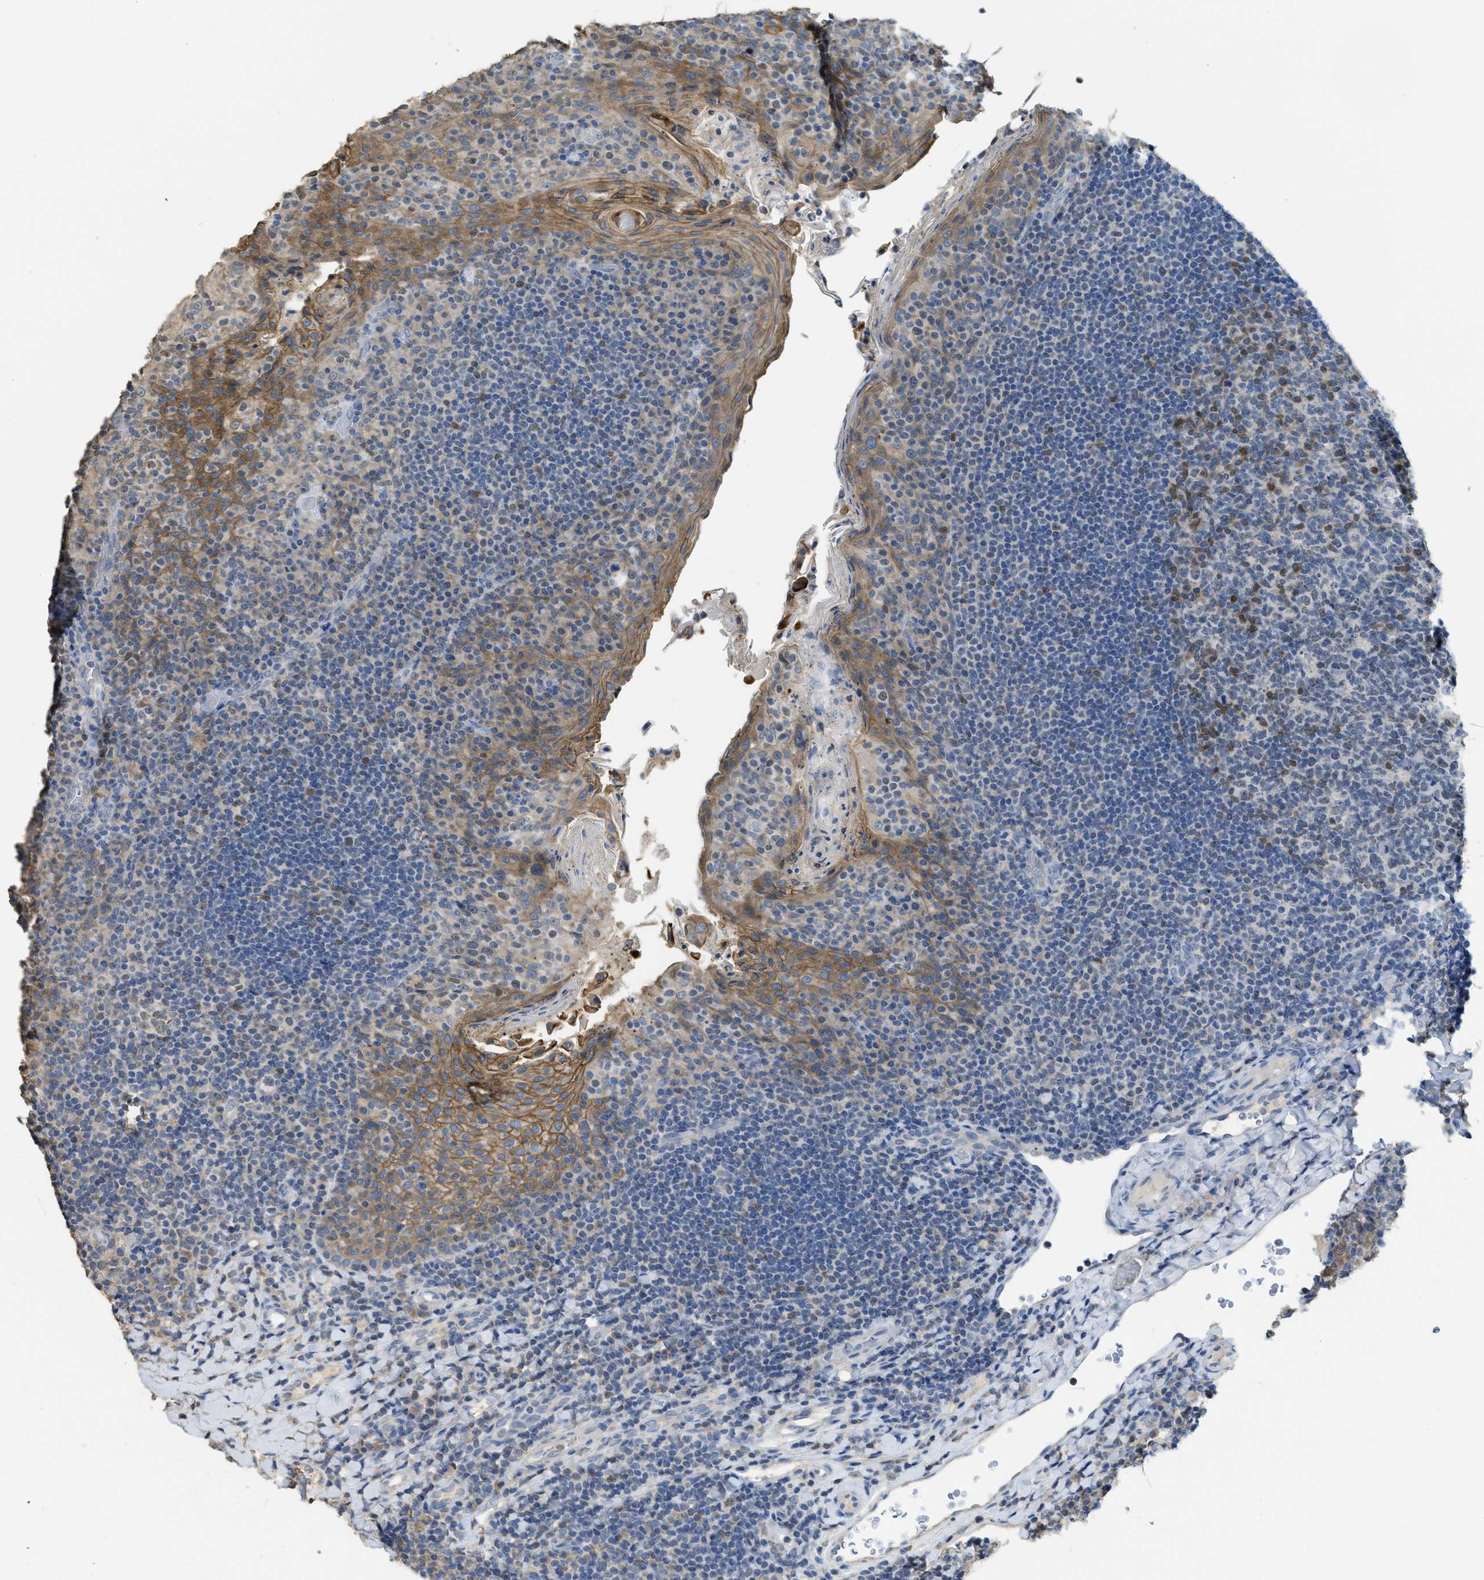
{"staining": {"intensity": "moderate", "quantity": "25%-75%", "location": "cytoplasmic/membranous"}, "tissue": "tonsil", "cell_type": "Germinal center cells", "image_type": "normal", "snomed": [{"axis": "morphology", "description": "Normal tissue, NOS"}, {"axis": "topography", "description": "Tonsil"}], "caption": "This is a photomicrograph of immunohistochemistry (IHC) staining of unremarkable tonsil, which shows moderate expression in the cytoplasmic/membranous of germinal center cells.", "gene": "SFXN2", "patient": {"sex": "male", "age": 17}}